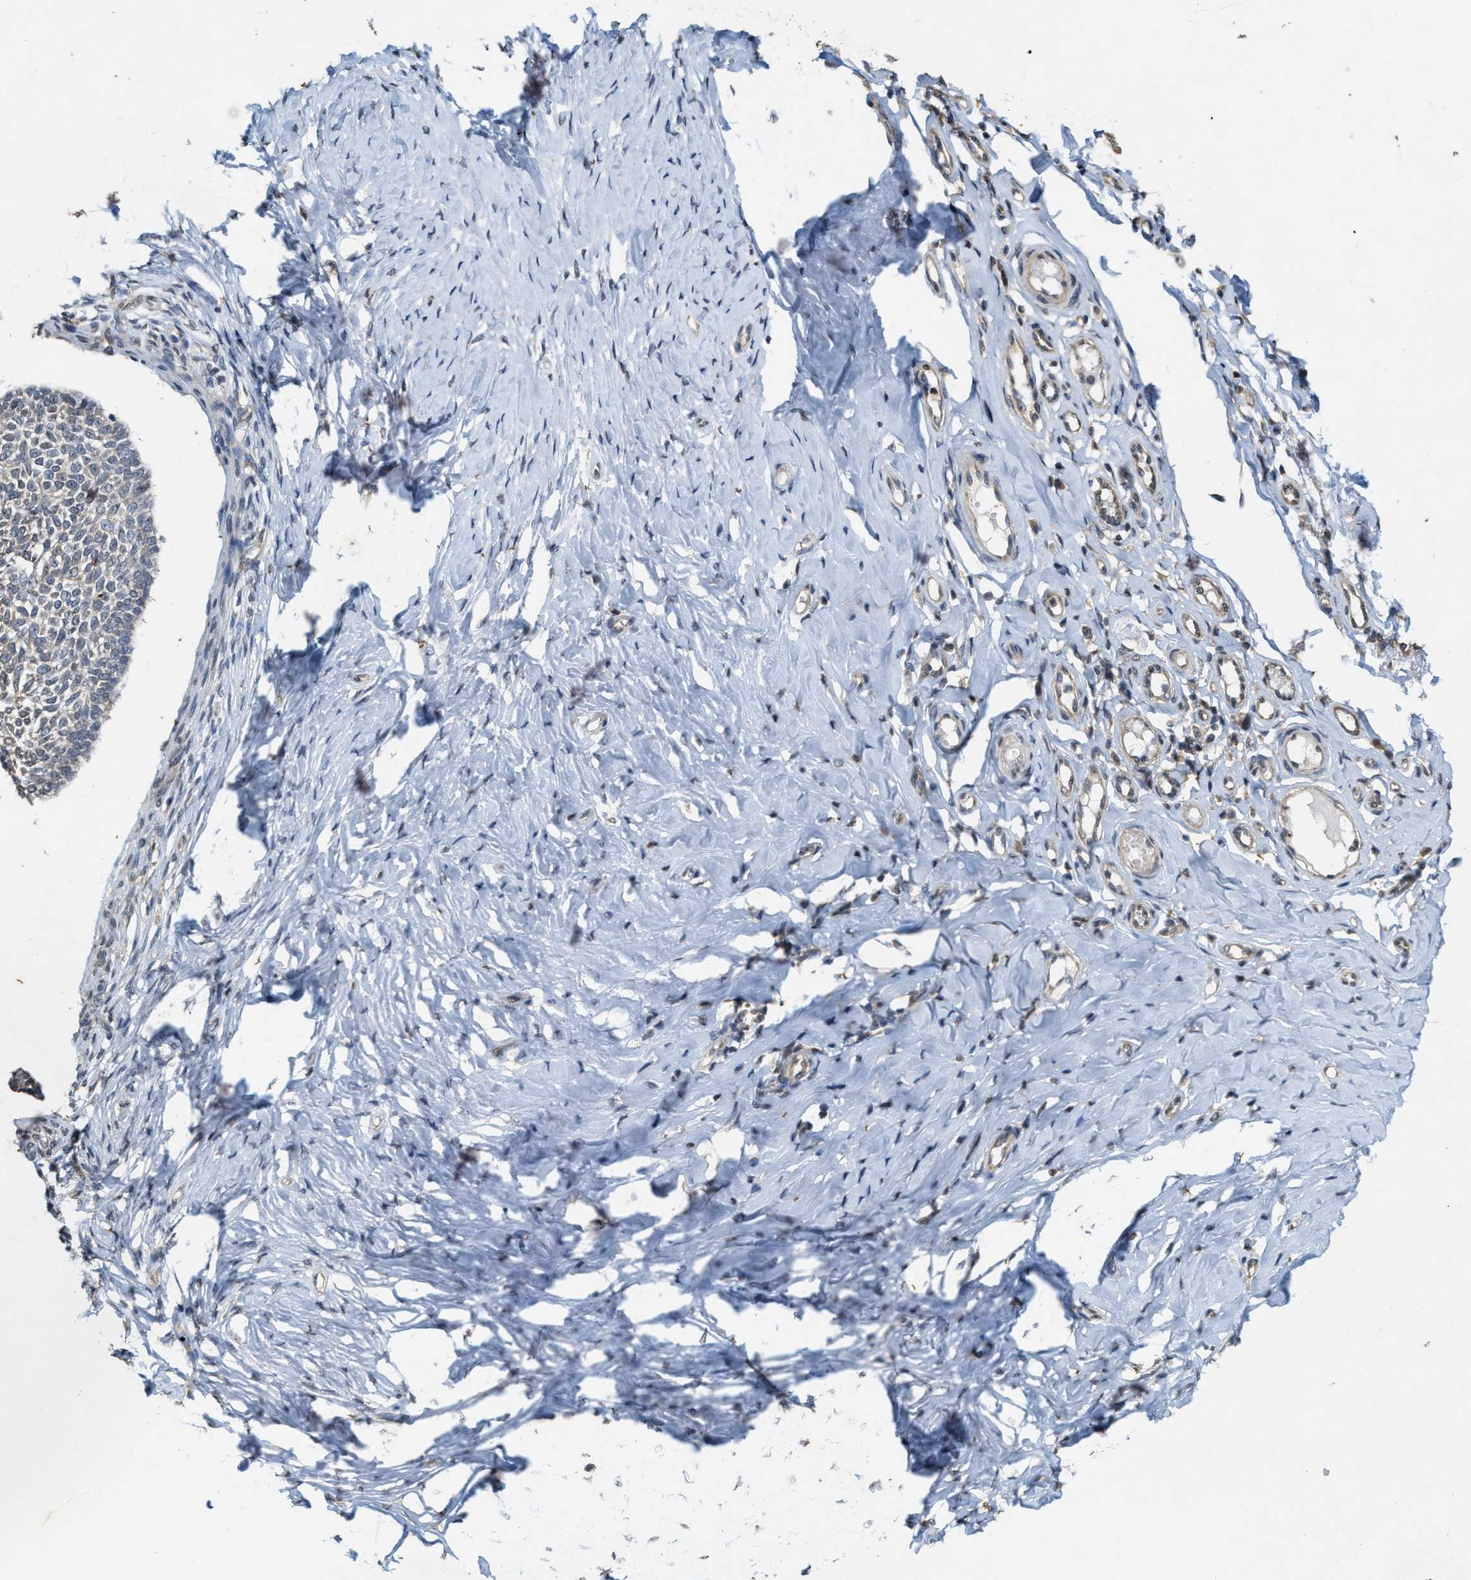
{"staining": {"intensity": "weak", "quantity": "<25%", "location": "cytoplasmic/membranous"}, "tissue": "skin cancer", "cell_type": "Tumor cells", "image_type": "cancer", "snomed": [{"axis": "morphology", "description": "Normal tissue, NOS"}, {"axis": "morphology", "description": "Basal cell carcinoma"}, {"axis": "topography", "description": "Skin"}], "caption": "IHC image of neoplastic tissue: human skin cancer stained with DAB displays no significant protein positivity in tumor cells.", "gene": "KIF21A", "patient": {"sex": "male", "age": 87}}